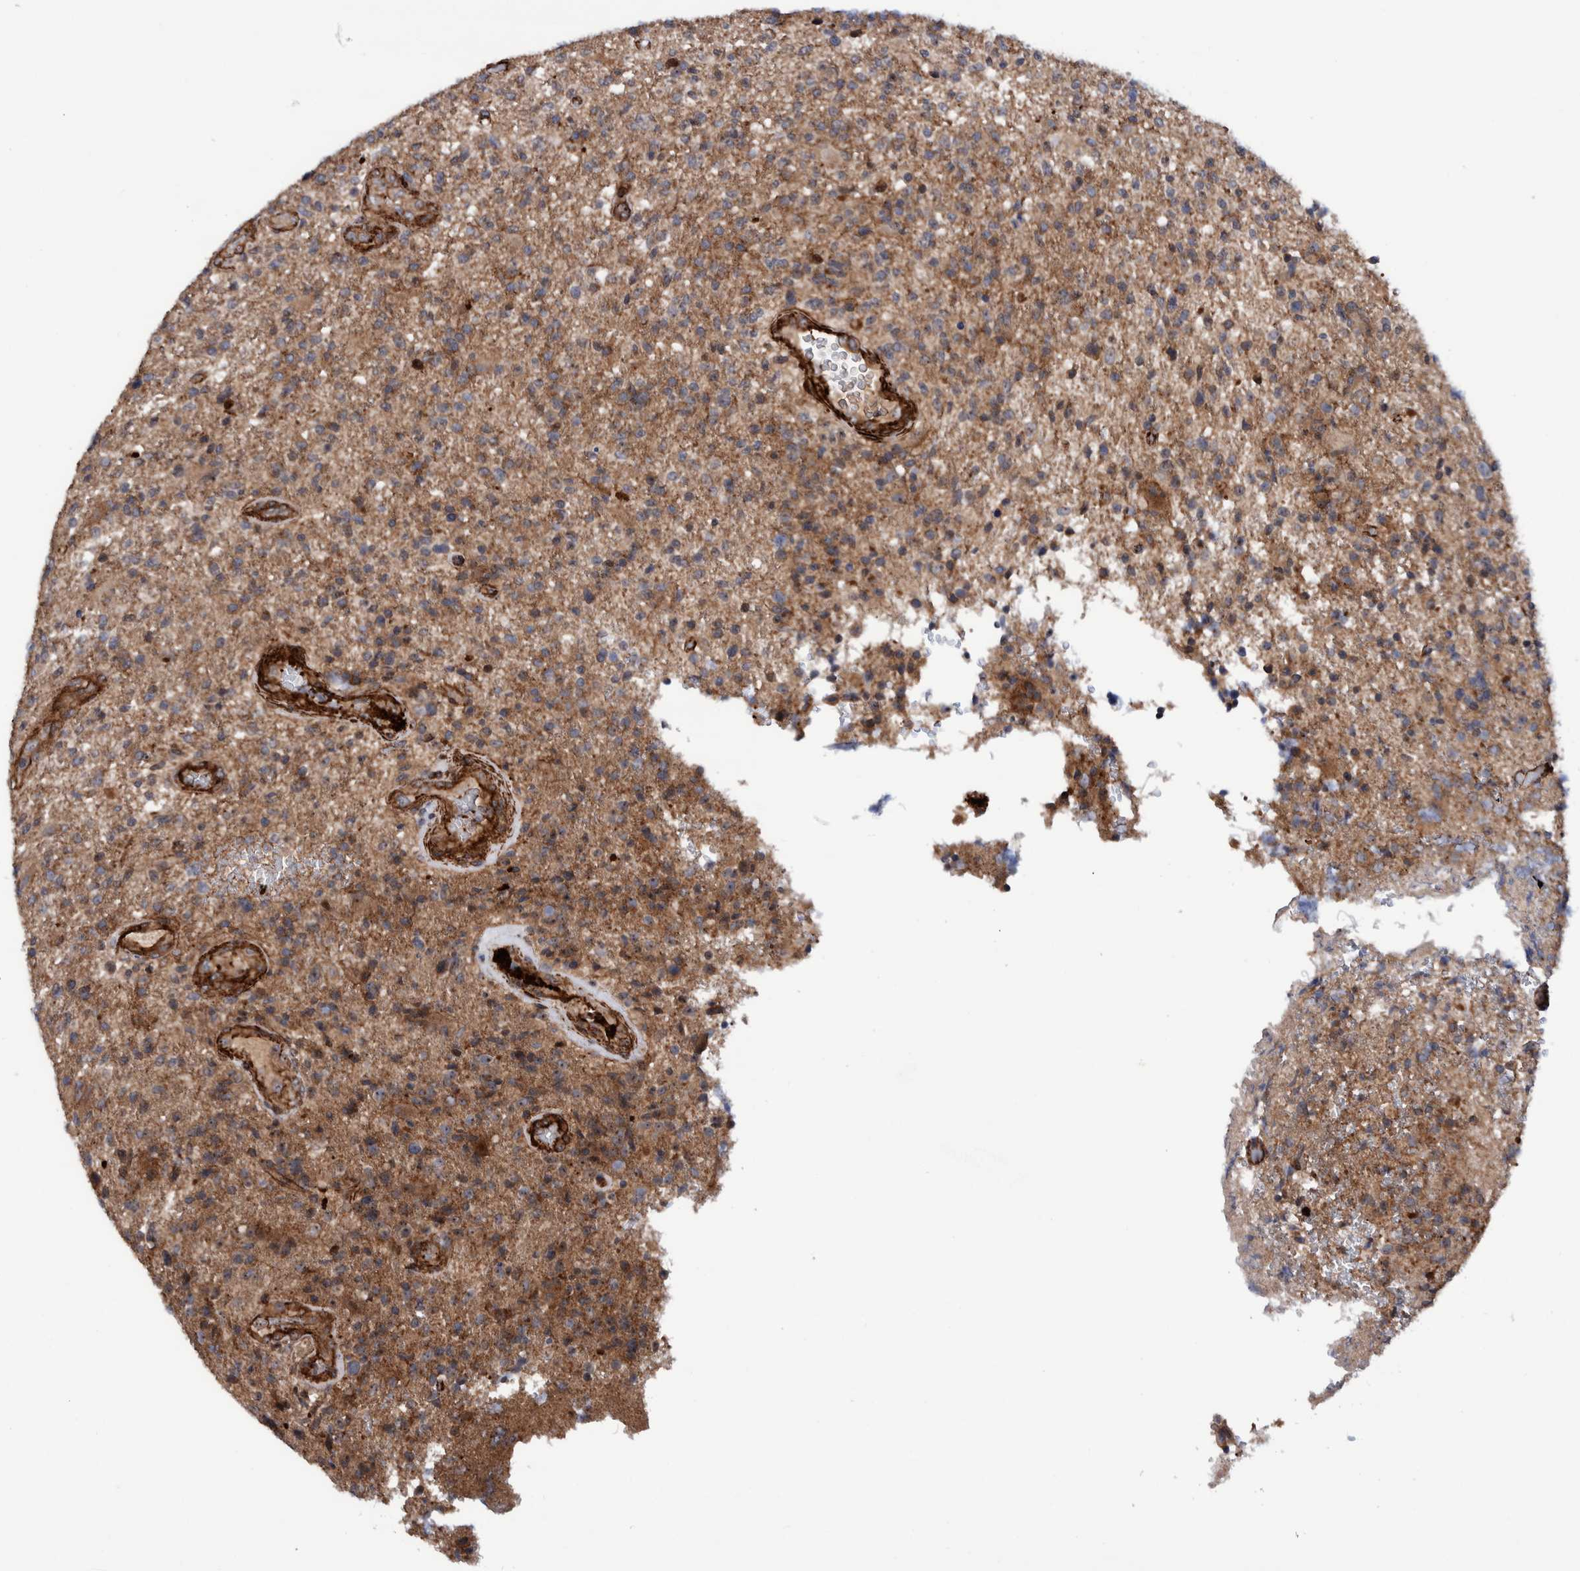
{"staining": {"intensity": "weak", "quantity": "25%-75%", "location": "cytoplasmic/membranous"}, "tissue": "glioma", "cell_type": "Tumor cells", "image_type": "cancer", "snomed": [{"axis": "morphology", "description": "Glioma, malignant, High grade"}, {"axis": "topography", "description": "Brain"}], "caption": "Protein expression analysis of human high-grade glioma (malignant) reveals weak cytoplasmic/membranous positivity in approximately 25%-75% of tumor cells. Nuclei are stained in blue.", "gene": "SLC25A10", "patient": {"sex": "male", "age": 72}}